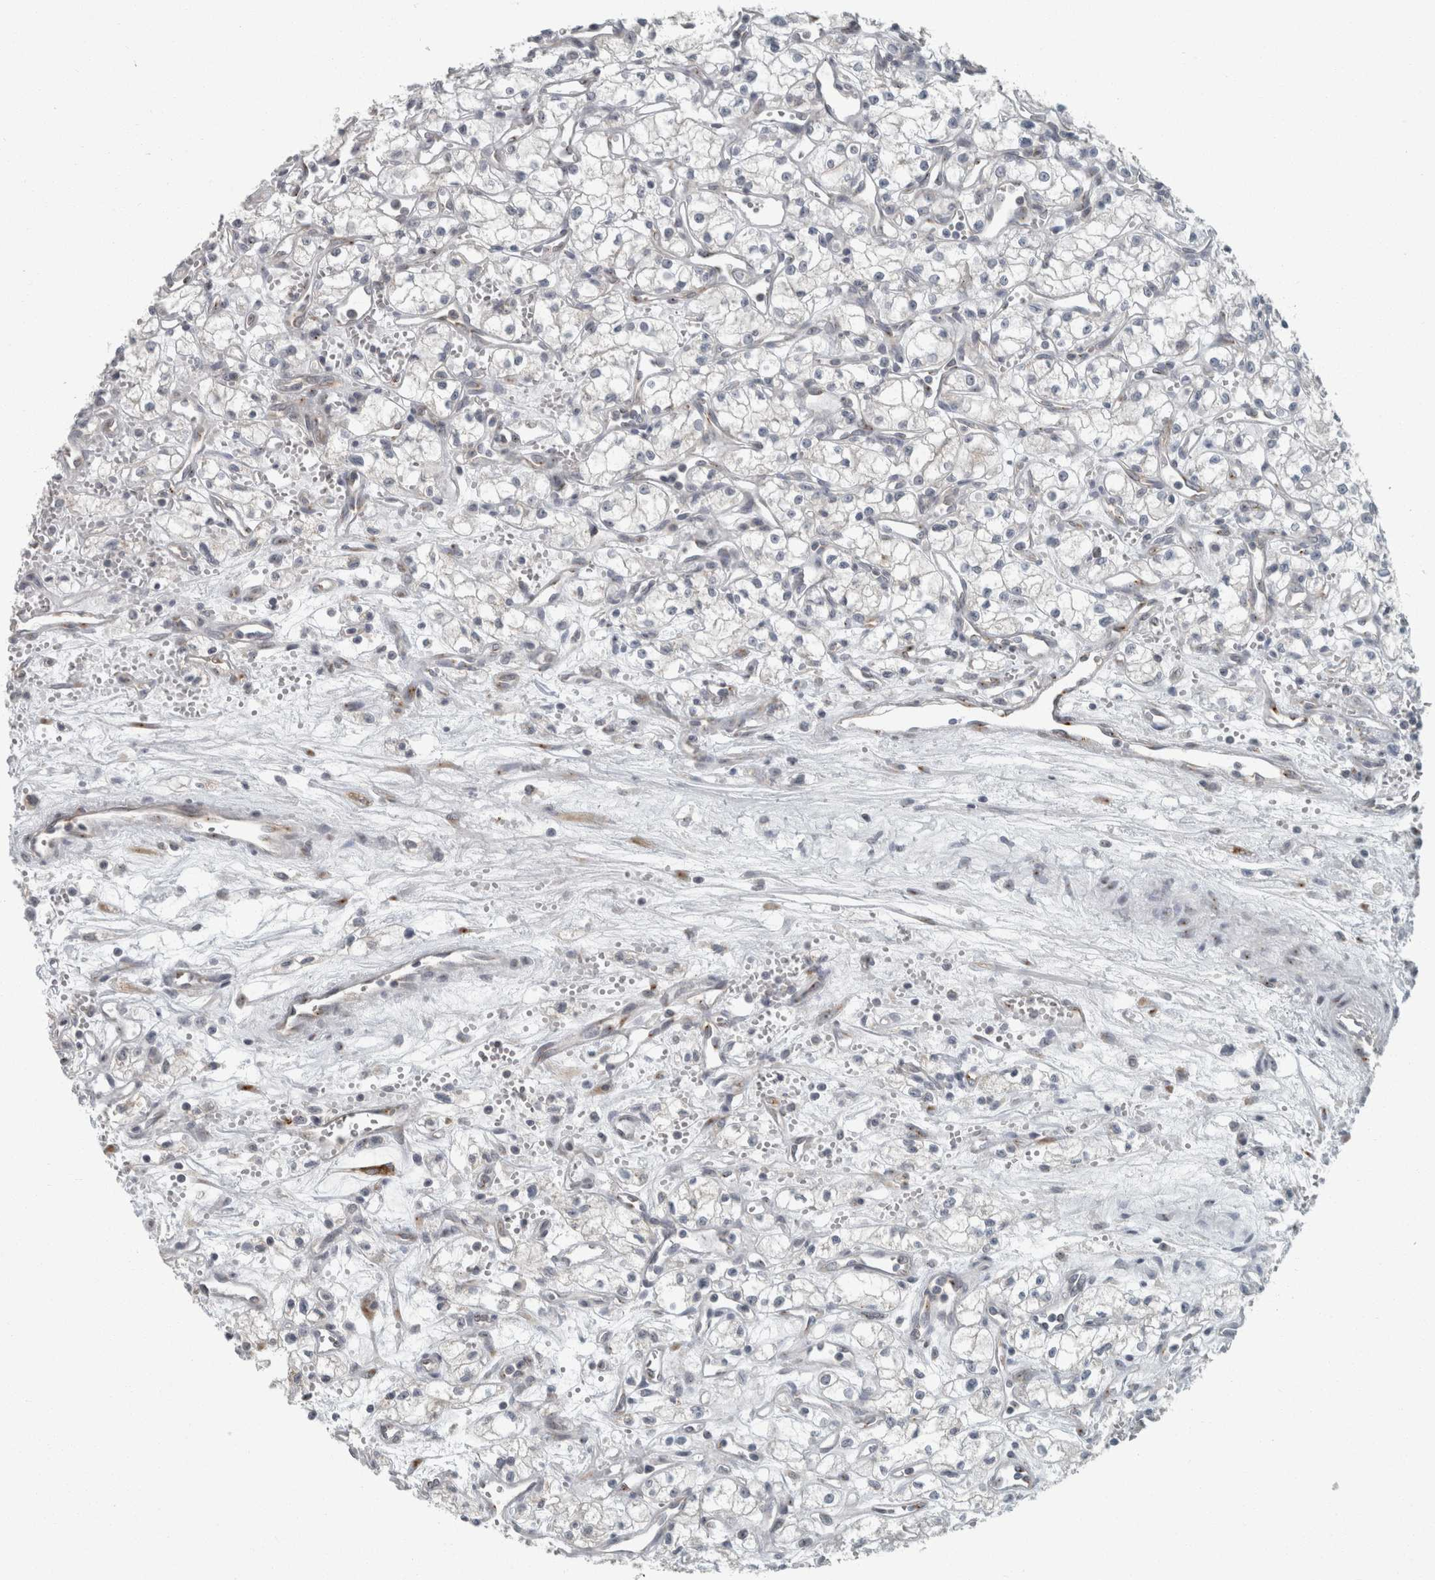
{"staining": {"intensity": "negative", "quantity": "none", "location": "none"}, "tissue": "renal cancer", "cell_type": "Tumor cells", "image_type": "cancer", "snomed": [{"axis": "morphology", "description": "Adenocarcinoma, NOS"}, {"axis": "topography", "description": "Kidney"}], "caption": "Immunohistochemical staining of renal cancer (adenocarcinoma) shows no significant staining in tumor cells.", "gene": "KIF1C", "patient": {"sex": "male", "age": 59}}